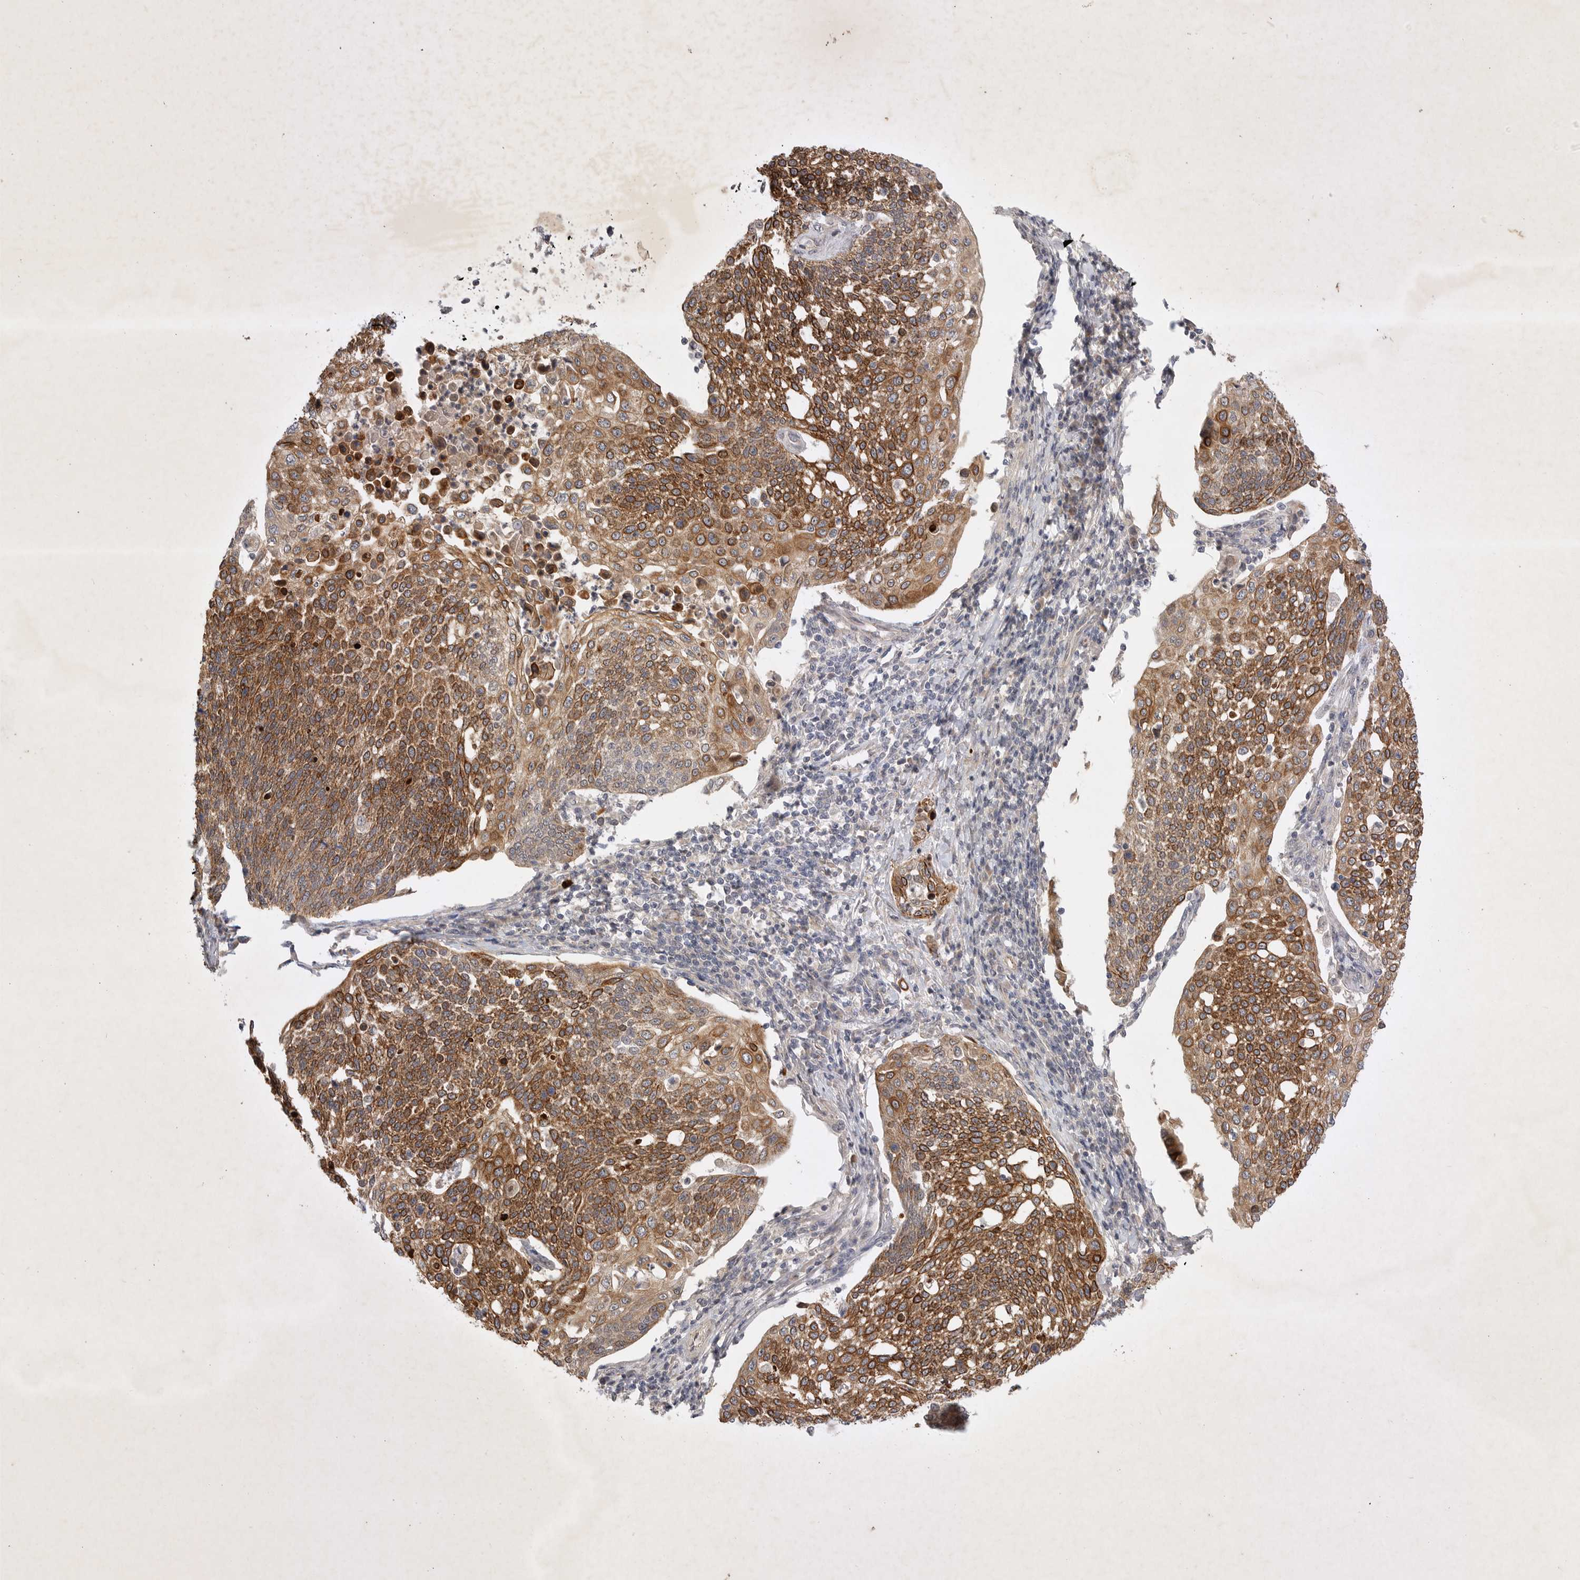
{"staining": {"intensity": "moderate", "quantity": ">75%", "location": "cytoplasmic/membranous"}, "tissue": "cervical cancer", "cell_type": "Tumor cells", "image_type": "cancer", "snomed": [{"axis": "morphology", "description": "Squamous cell carcinoma, NOS"}, {"axis": "topography", "description": "Cervix"}], "caption": "Human cervical cancer (squamous cell carcinoma) stained for a protein (brown) shows moderate cytoplasmic/membranous positive staining in approximately >75% of tumor cells.", "gene": "PTPDC1", "patient": {"sex": "female", "age": 34}}